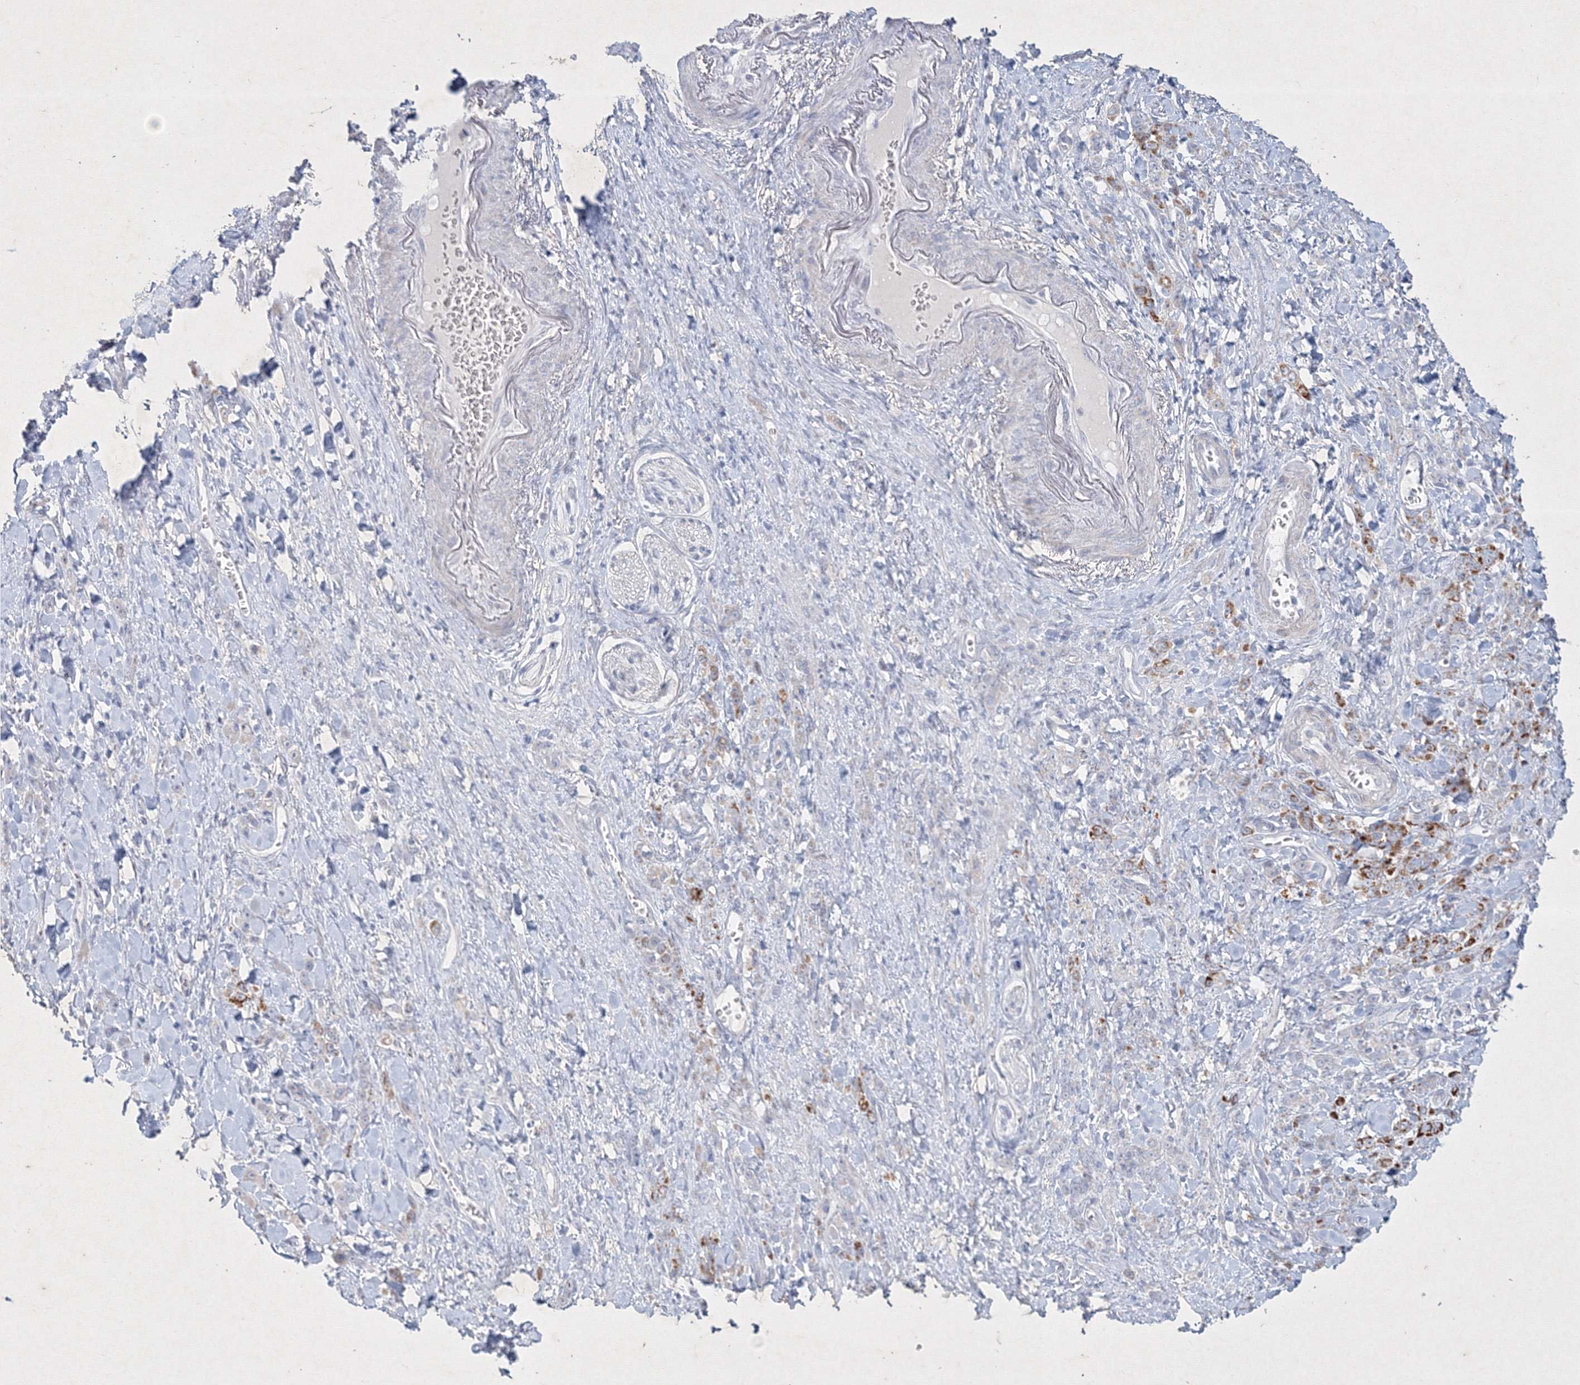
{"staining": {"intensity": "negative", "quantity": "none", "location": "none"}, "tissue": "stomach cancer", "cell_type": "Tumor cells", "image_type": "cancer", "snomed": [{"axis": "morphology", "description": "Normal tissue, NOS"}, {"axis": "morphology", "description": "Adenocarcinoma, NOS"}, {"axis": "topography", "description": "Stomach"}], "caption": "Human stomach cancer (adenocarcinoma) stained for a protein using immunohistochemistry displays no staining in tumor cells.", "gene": "CXXC4", "patient": {"sex": "male", "age": 82}}